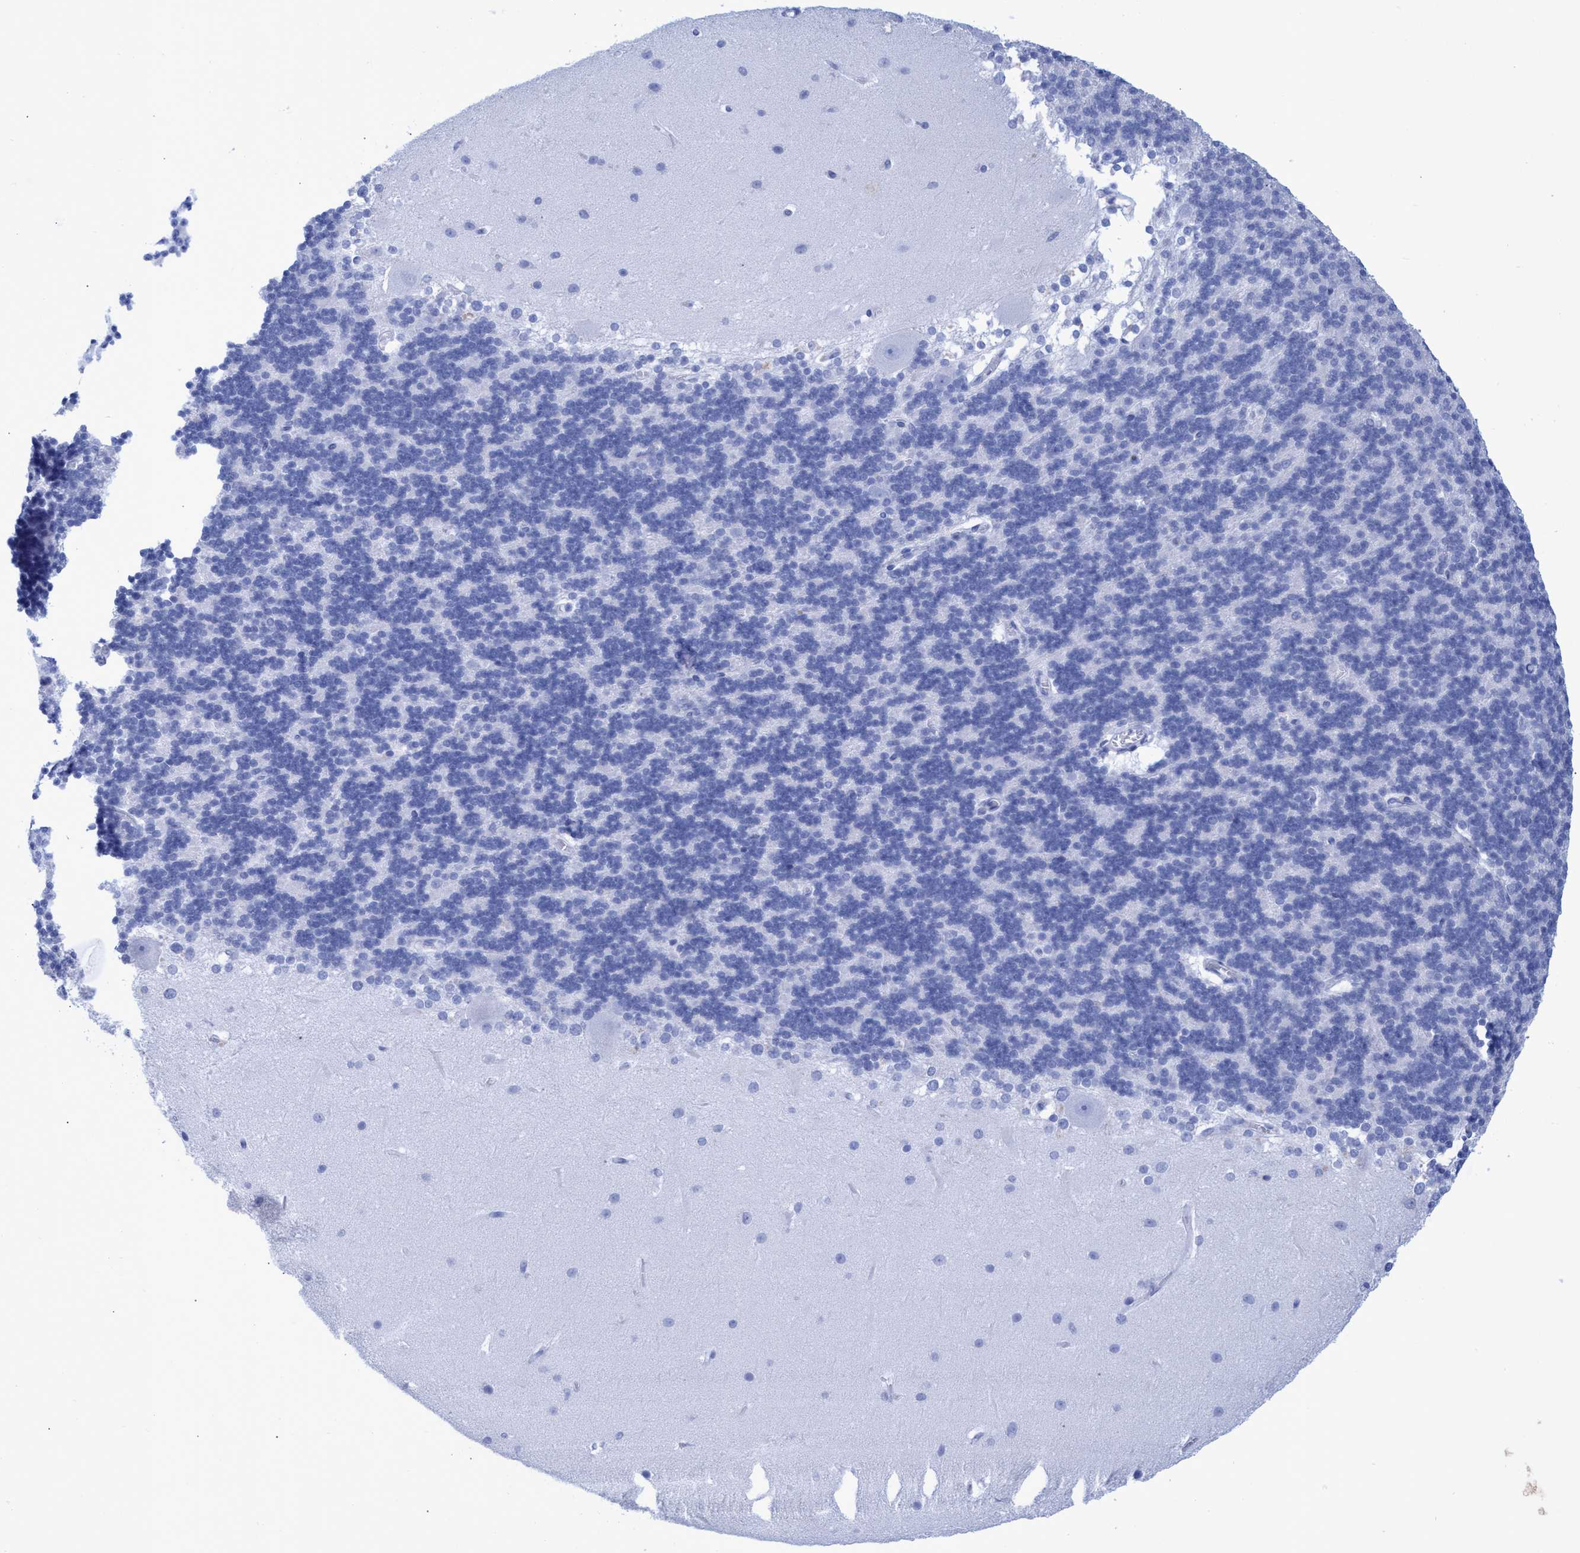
{"staining": {"intensity": "negative", "quantity": "none", "location": "none"}, "tissue": "cerebellum", "cell_type": "Cells in granular layer", "image_type": "normal", "snomed": [{"axis": "morphology", "description": "Normal tissue, NOS"}, {"axis": "topography", "description": "Cerebellum"}], "caption": "This is an immunohistochemistry (IHC) image of normal cerebellum. There is no expression in cells in granular layer.", "gene": "INSL6", "patient": {"sex": "female", "age": 19}}